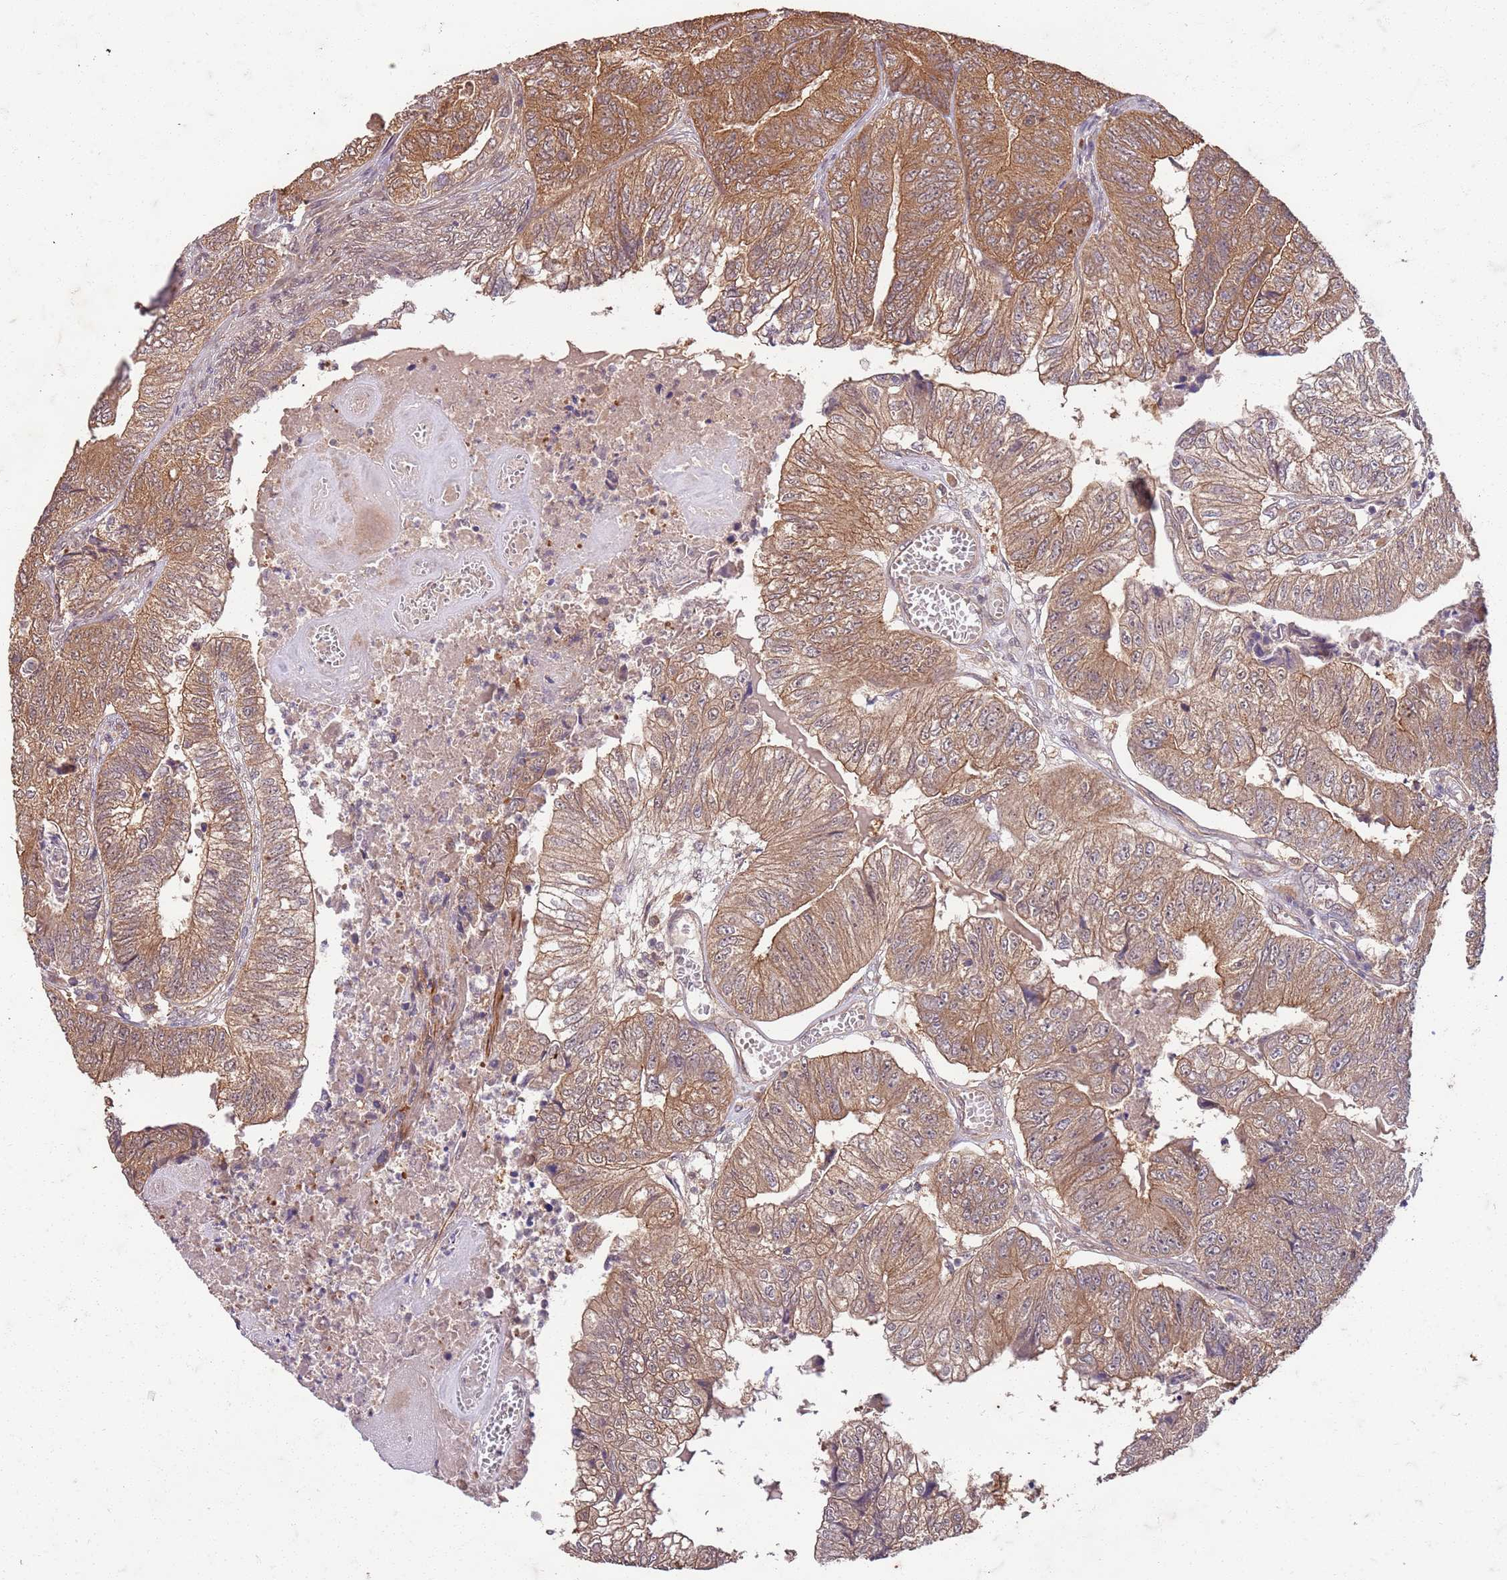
{"staining": {"intensity": "moderate", "quantity": ">75%", "location": "cytoplasmic/membranous"}, "tissue": "colorectal cancer", "cell_type": "Tumor cells", "image_type": "cancer", "snomed": [{"axis": "morphology", "description": "Adenocarcinoma, NOS"}, {"axis": "topography", "description": "Colon"}], "caption": "This image displays colorectal adenocarcinoma stained with immunohistochemistry (IHC) to label a protein in brown. The cytoplasmic/membranous of tumor cells show moderate positivity for the protein. Nuclei are counter-stained blue.", "gene": "UBE3A", "patient": {"sex": "female", "age": 67}}